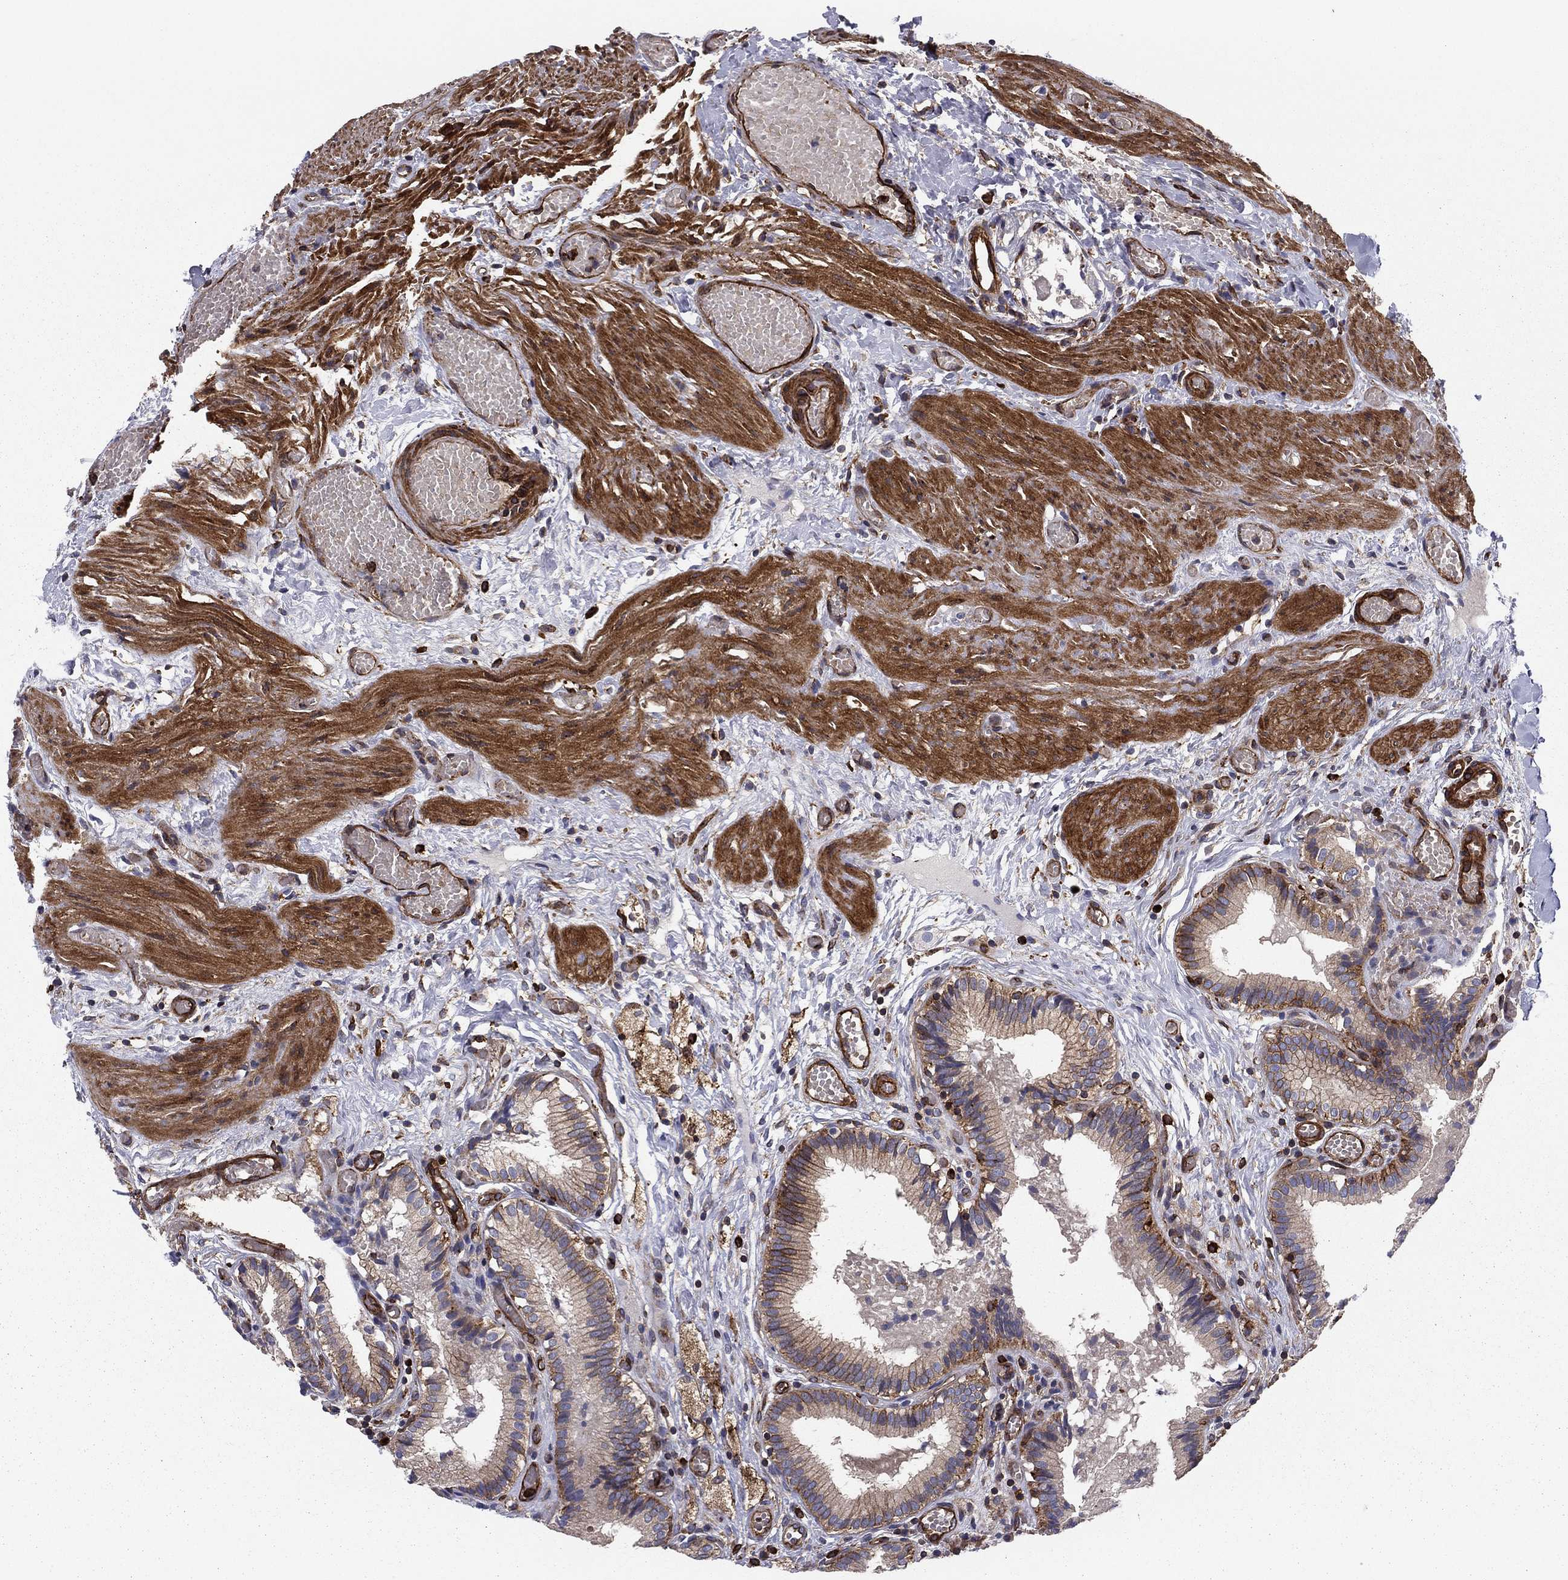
{"staining": {"intensity": "strong", "quantity": "<25%", "location": "cytoplasmic/membranous"}, "tissue": "gallbladder", "cell_type": "Glandular cells", "image_type": "normal", "snomed": [{"axis": "morphology", "description": "Normal tissue, NOS"}, {"axis": "topography", "description": "Gallbladder"}], "caption": "The micrograph displays a brown stain indicating the presence of a protein in the cytoplasmic/membranous of glandular cells in gallbladder.", "gene": "EHBP1L1", "patient": {"sex": "female", "age": 24}}